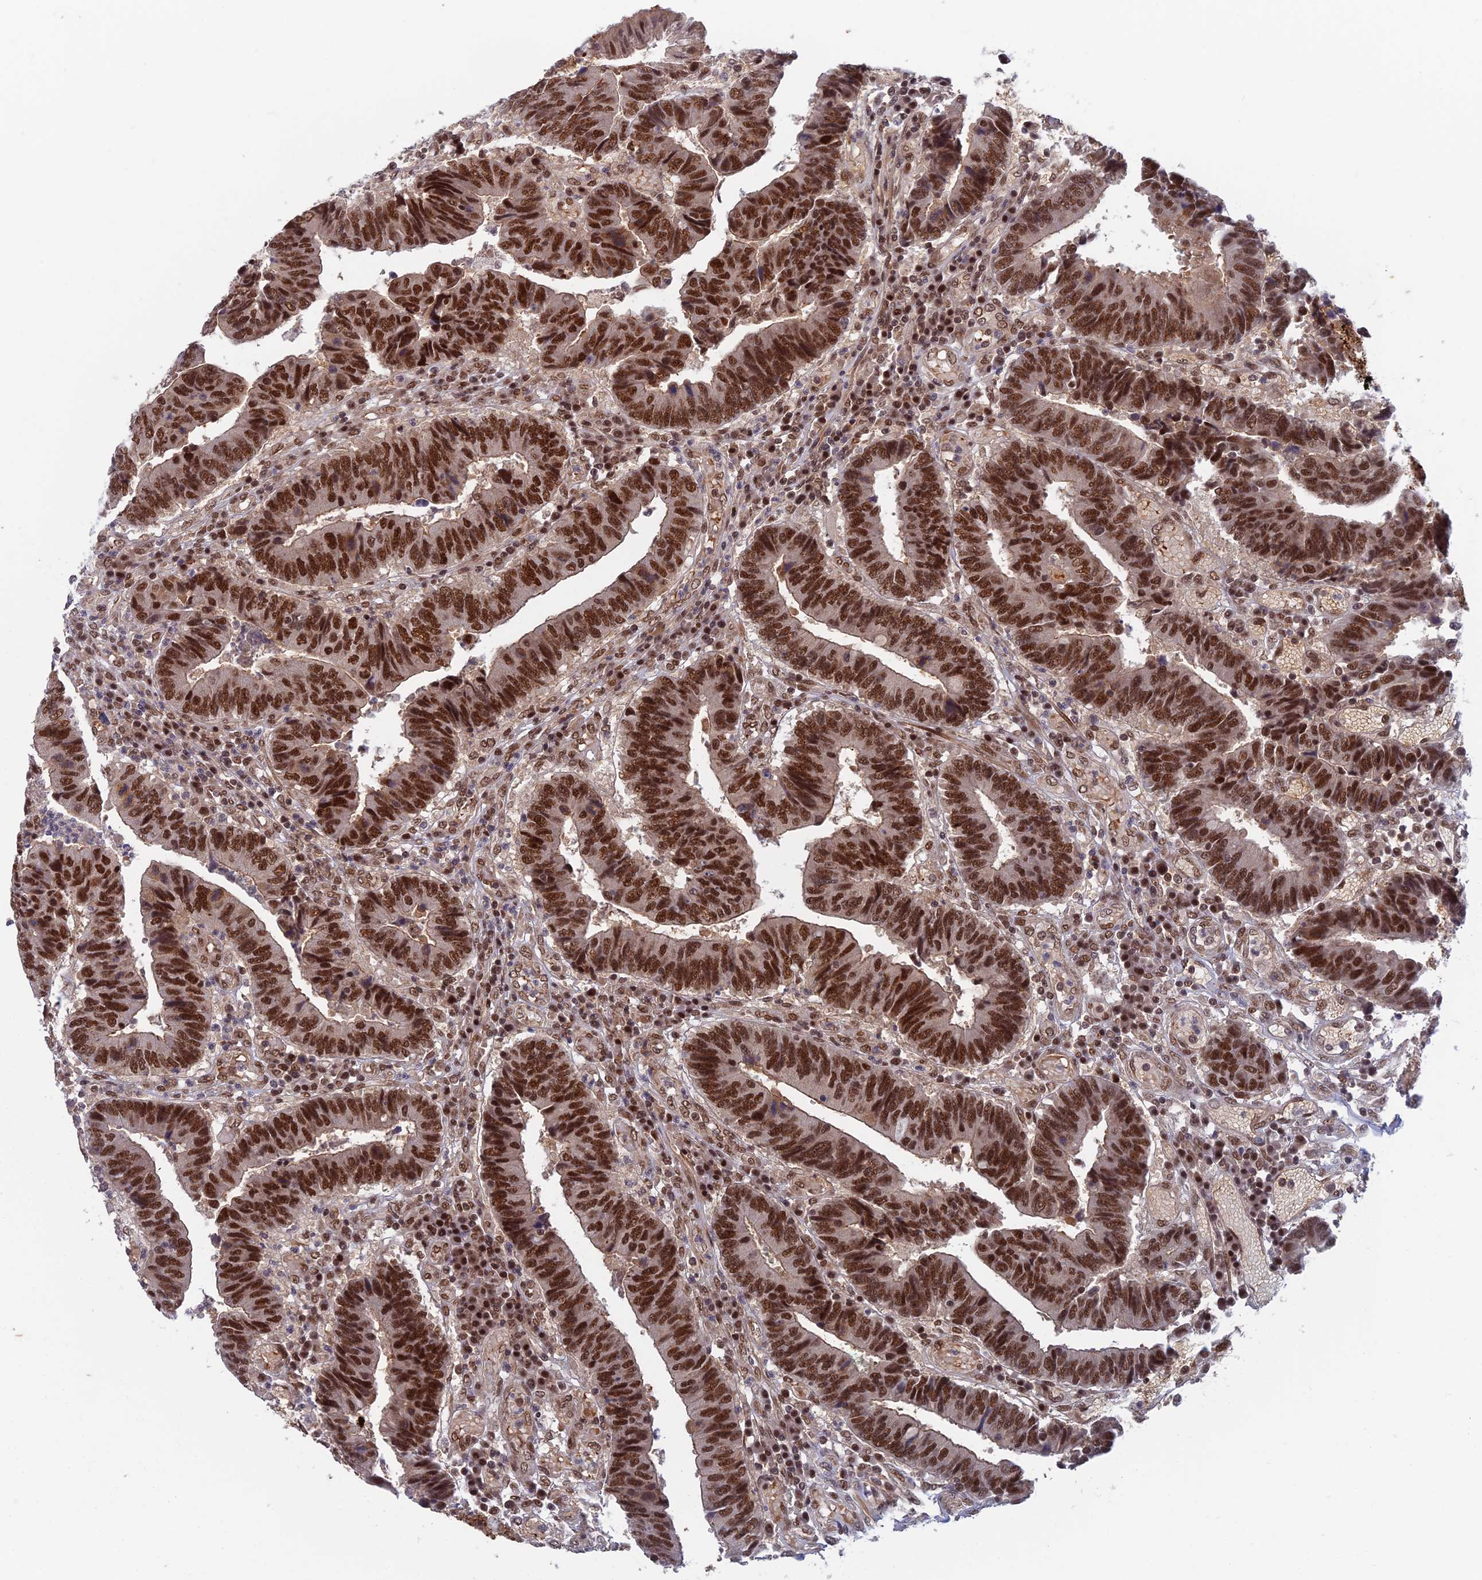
{"staining": {"intensity": "strong", "quantity": ">75%", "location": "nuclear"}, "tissue": "colorectal cancer", "cell_type": "Tumor cells", "image_type": "cancer", "snomed": [{"axis": "morphology", "description": "Adenocarcinoma, NOS"}, {"axis": "topography", "description": "Rectum"}], "caption": "Human colorectal adenocarcinoma stained with a brown dye exhibits strong nuclear positive expression in approximately >75% of tumor cells.", "gene": "TCEA2", "patient": {"sex": "male", "age": 84}}